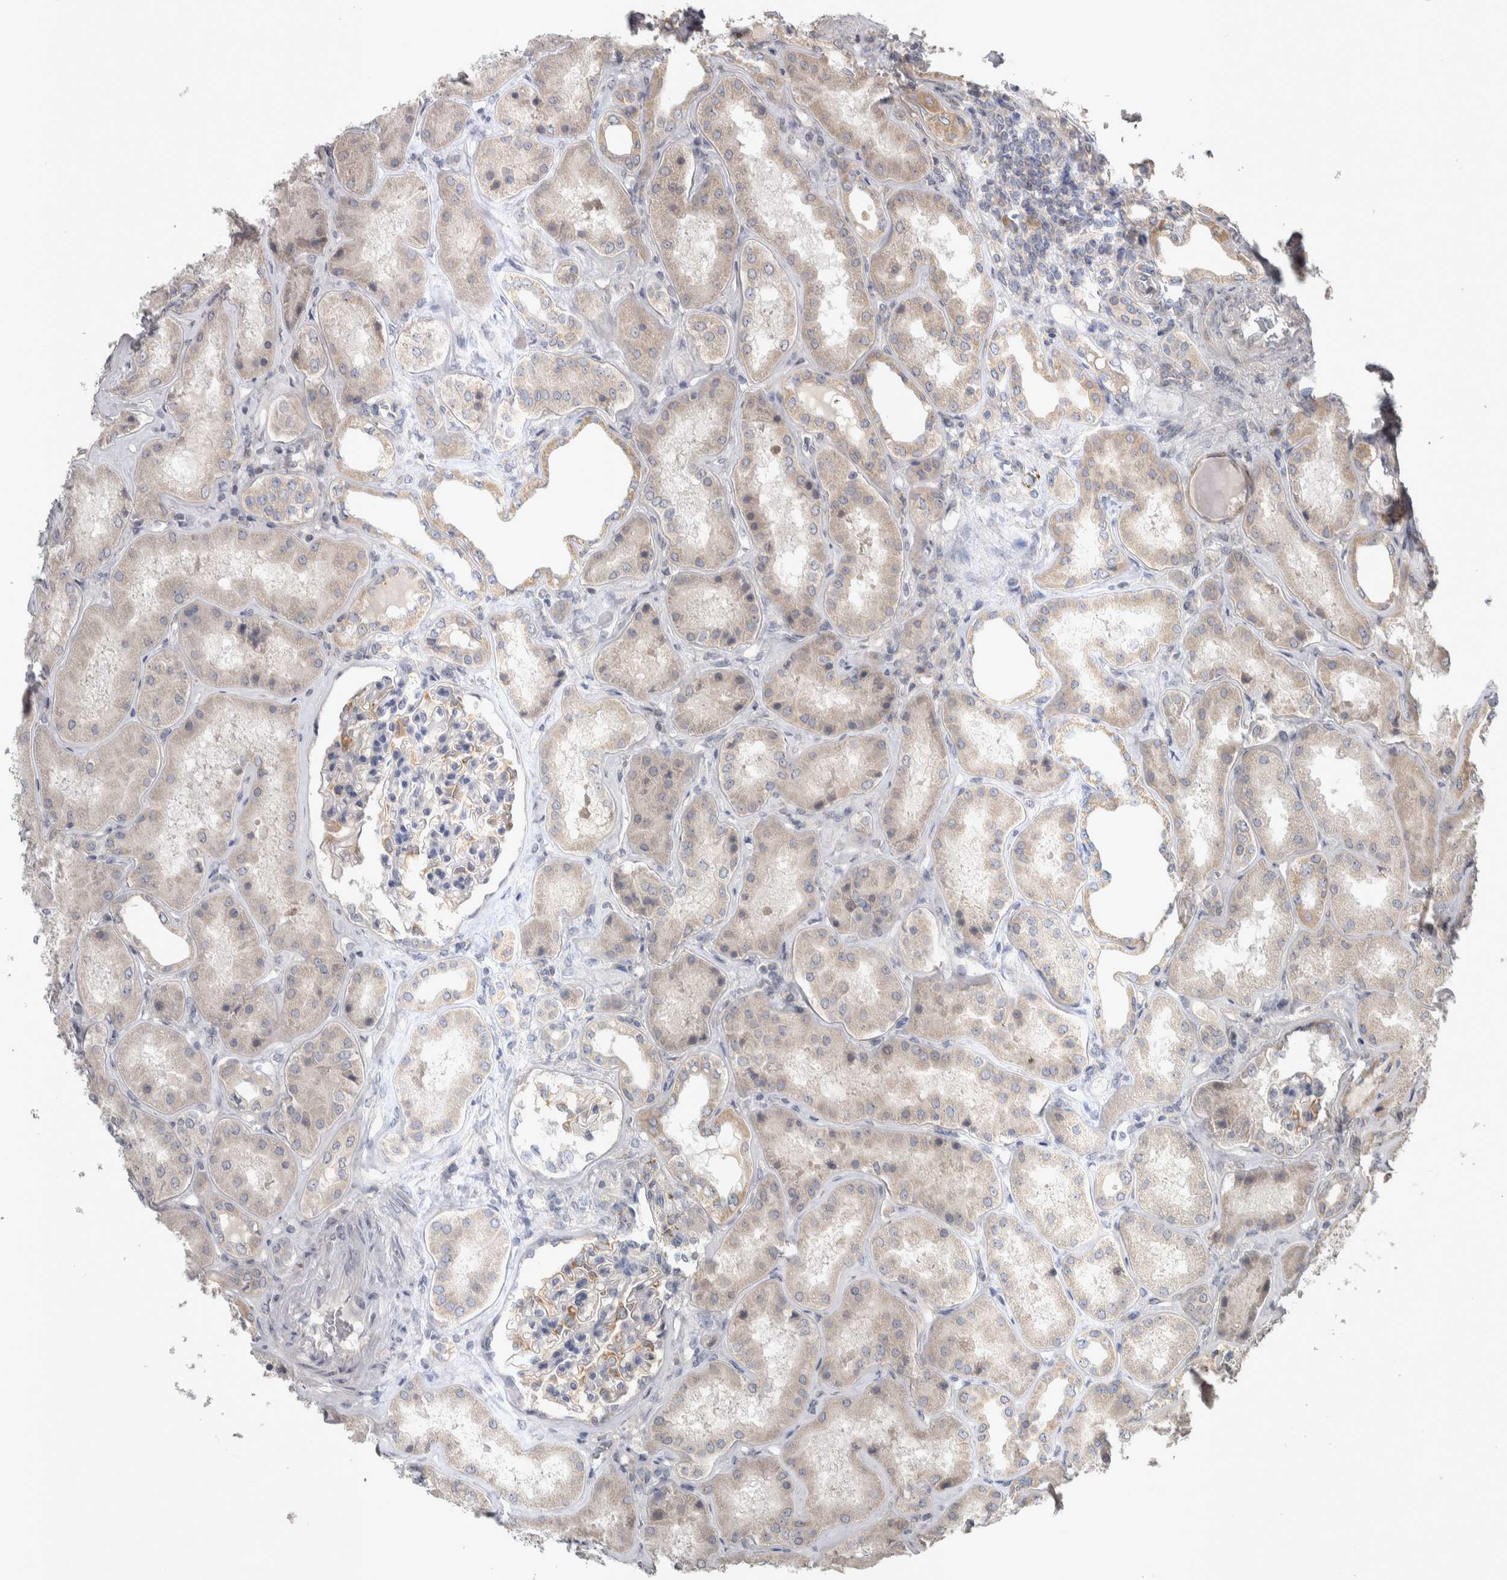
{"staining": {"intensity": "moderate", "quantity": "<25%", "location": "cytoplasmic/membranous"}, "tissue": "kidney", "cell_type": "Cells in glomeruli", "image_type": "normal", "snomed": [{"axis": "morphology", "description": "Normal tissue, NOS"}, {"axis": "topography", "description": "Kidney"}], "caption": "The immunohistochemical stain highlights moderate cytoplasmic/membranous positivity in cells in glomeruli of benign kidney.", "gene": "SRP68", "patient": {"sex": "female", "age": 56}}